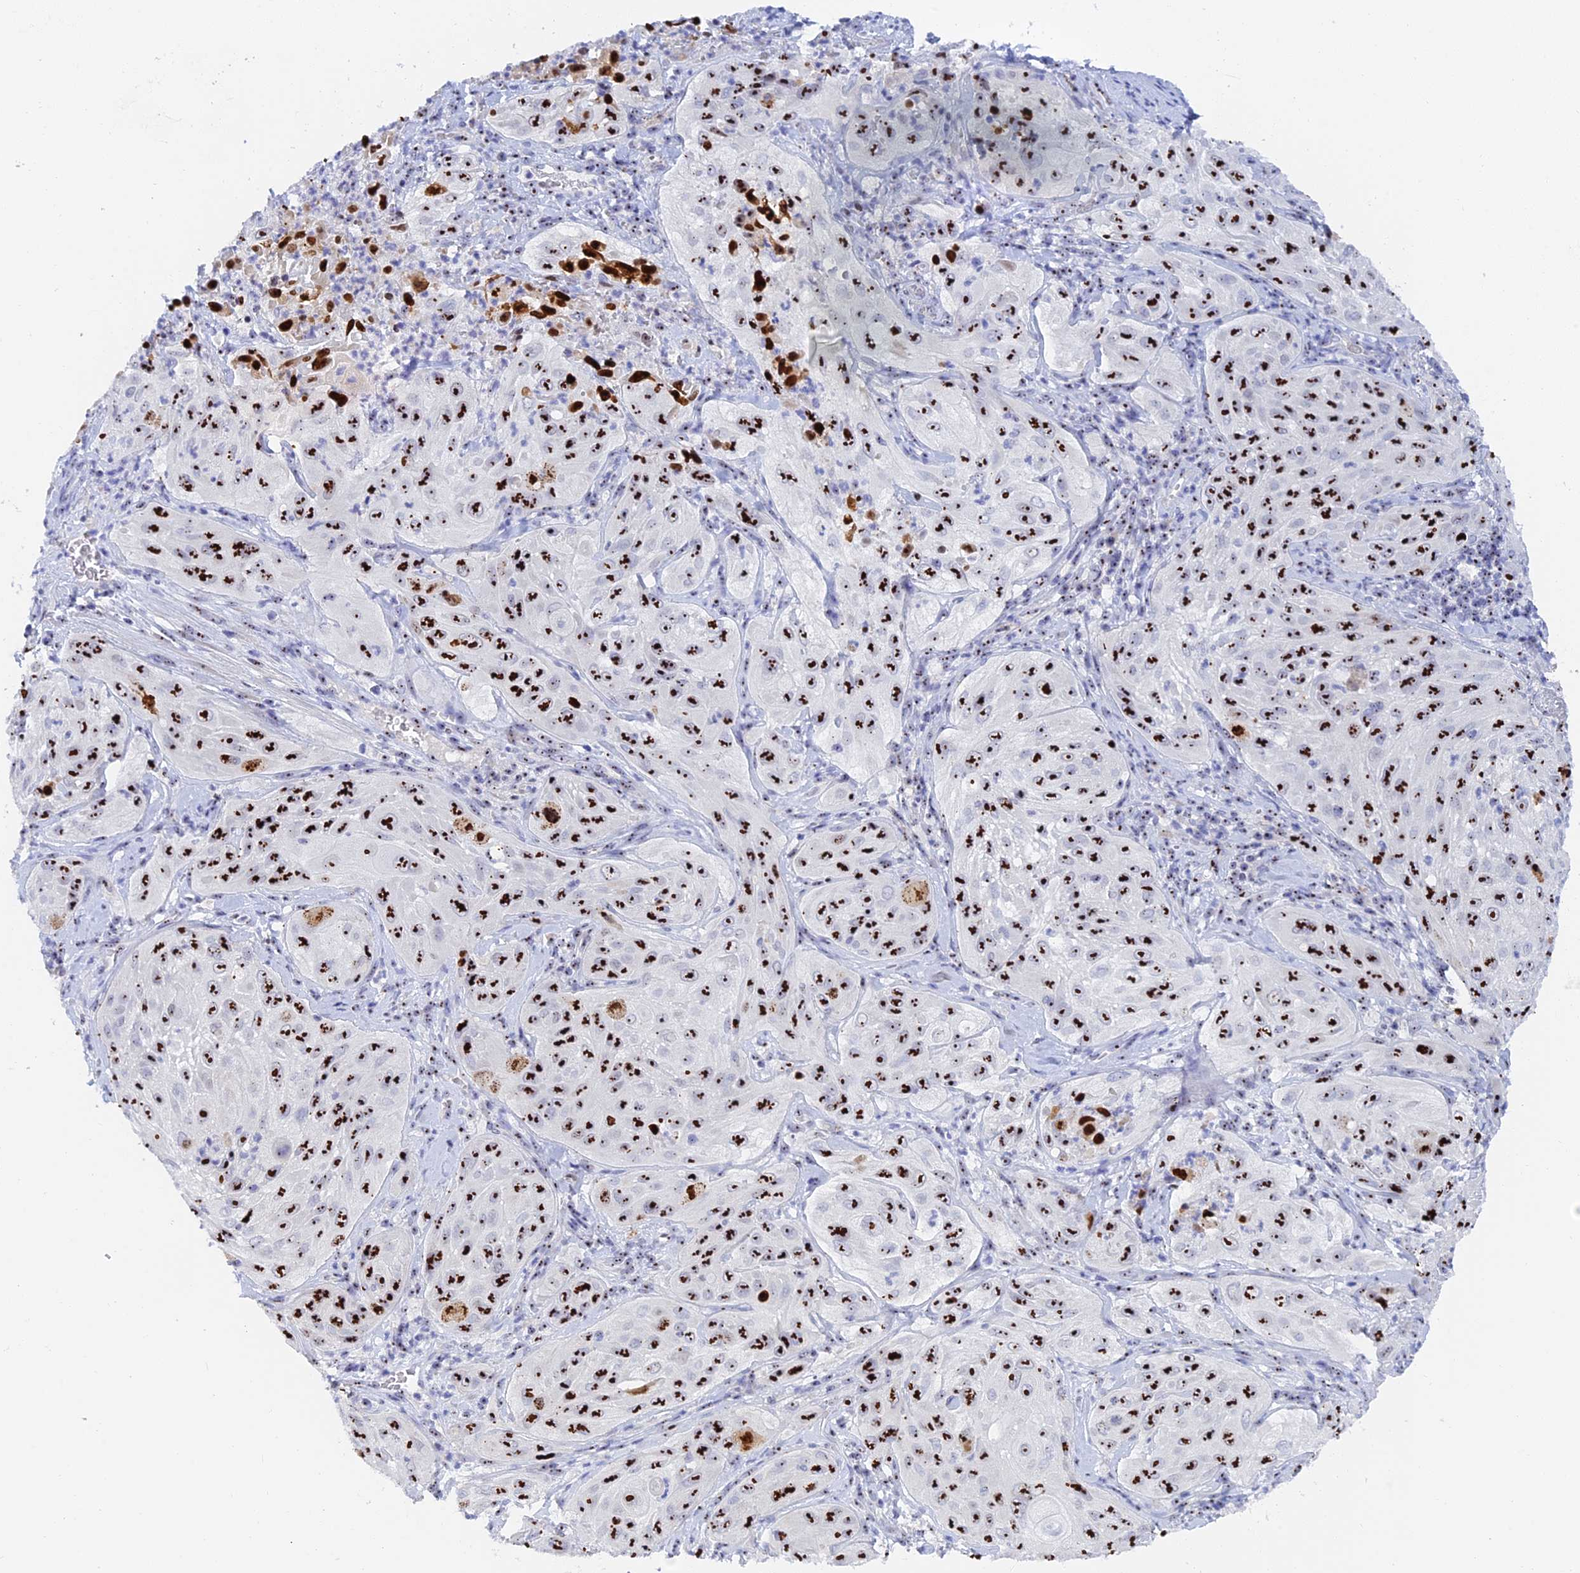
{"staining": {"intensity": "strong", "quantity": ">75%", "location": "nuclear"}, "tissue": "cervical cancer", "cell_type": "Tumor cells", "image_type": "cancer", "snomed": [{"axis": "morphology", "description": "Squamous cell carcinoma, NOS"}, {"axis": "topography", "description": "Cervix"}], "caption": "The immunohistochemical stain highlights strong nuclear staining in tumor cells of cervical cancer tissue.", "gene": "RSL1D1", "patient": {"sex": "female", "age": 42}}